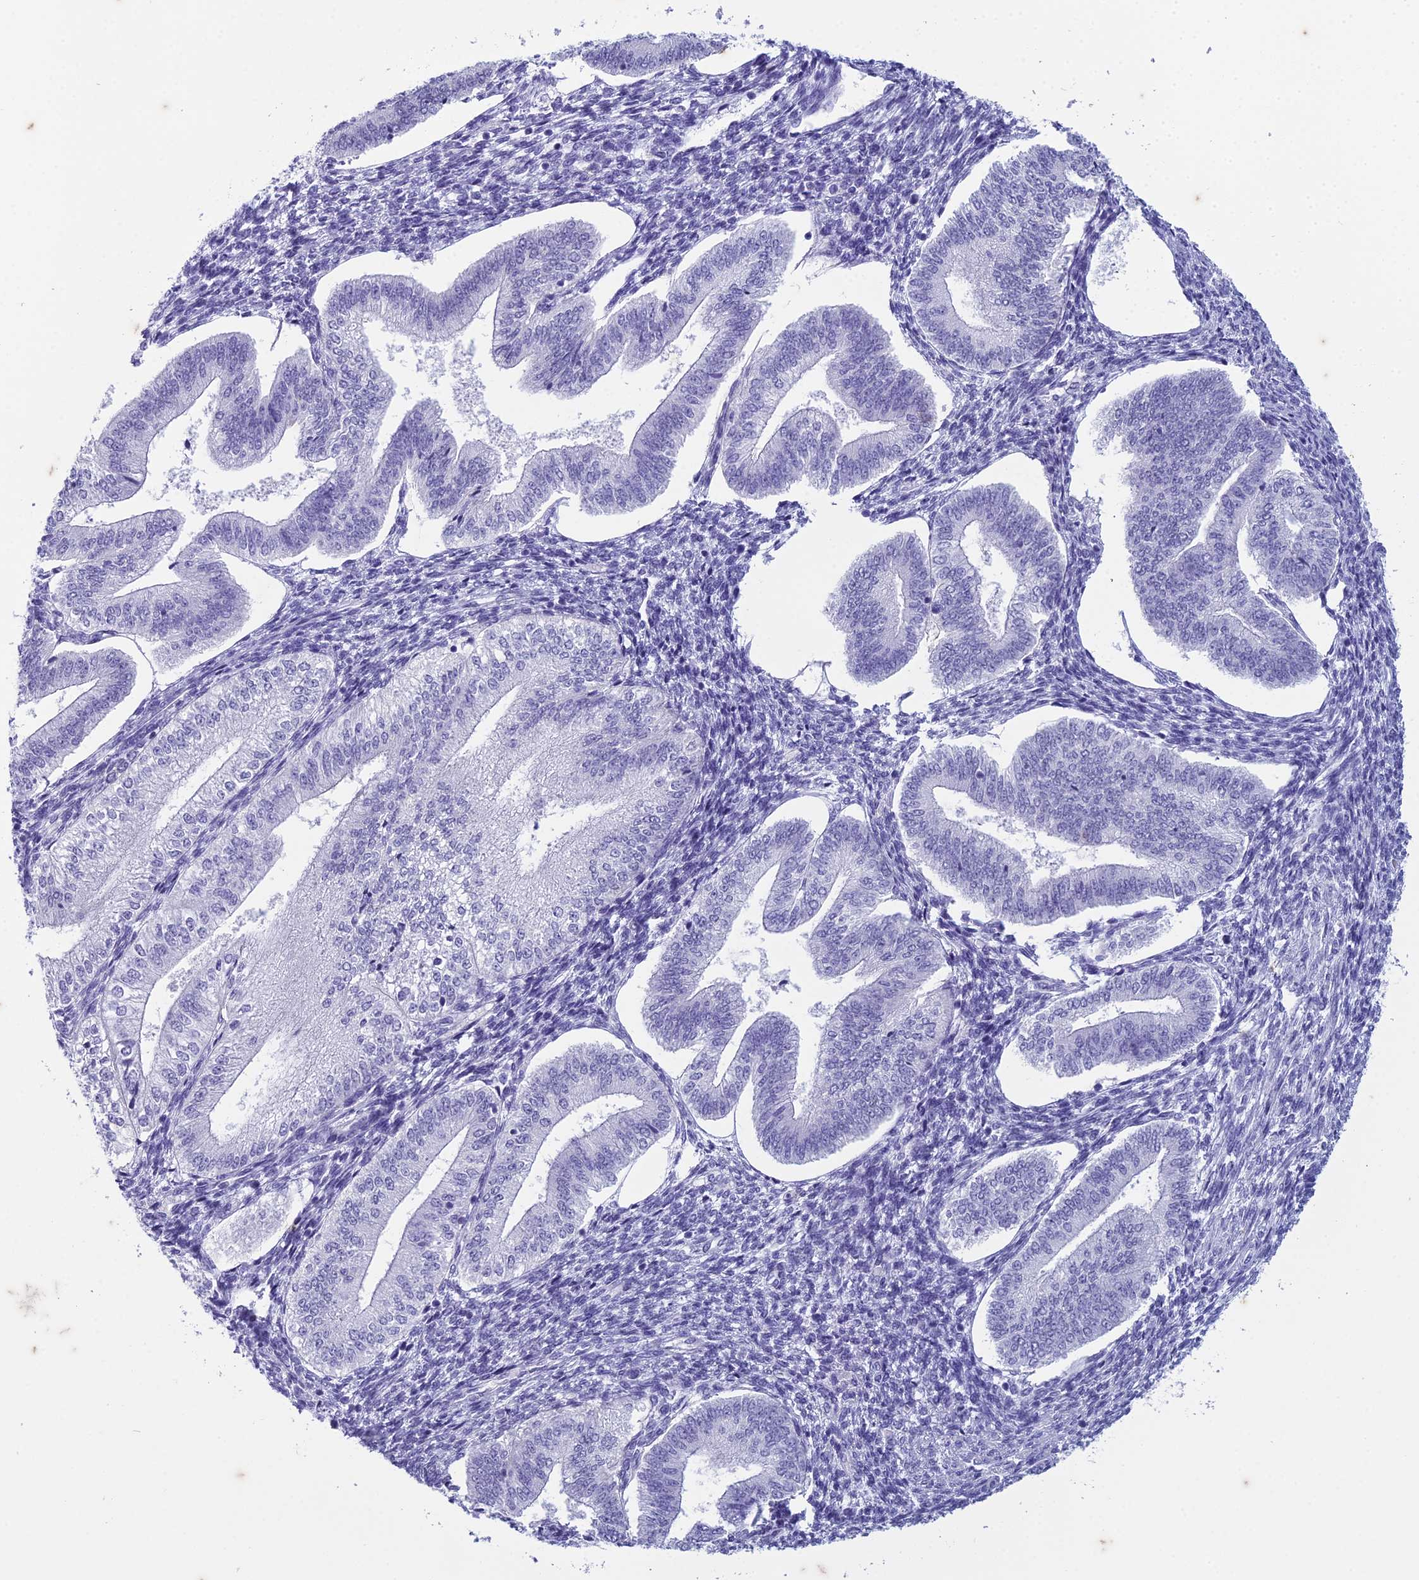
{"staining": {"intensity": "negative", "quantity": "none", "location": "none"}, "tissue": "endometrium", "cell_type": "Cells in endometrial stroma", "image_type": "normal", "snomed": [{"axis": "morphology", "description": "Normal tissue, NOS"}, {"axis": "topography", "description": "Endometrium"}], "caption": "The immunohistochemistry photomicrograph has no significant positivity in cells in endometrial stroma of endometrium.", "gene": "HMGB4", "patient": {"sex": "female", "age": 34}}